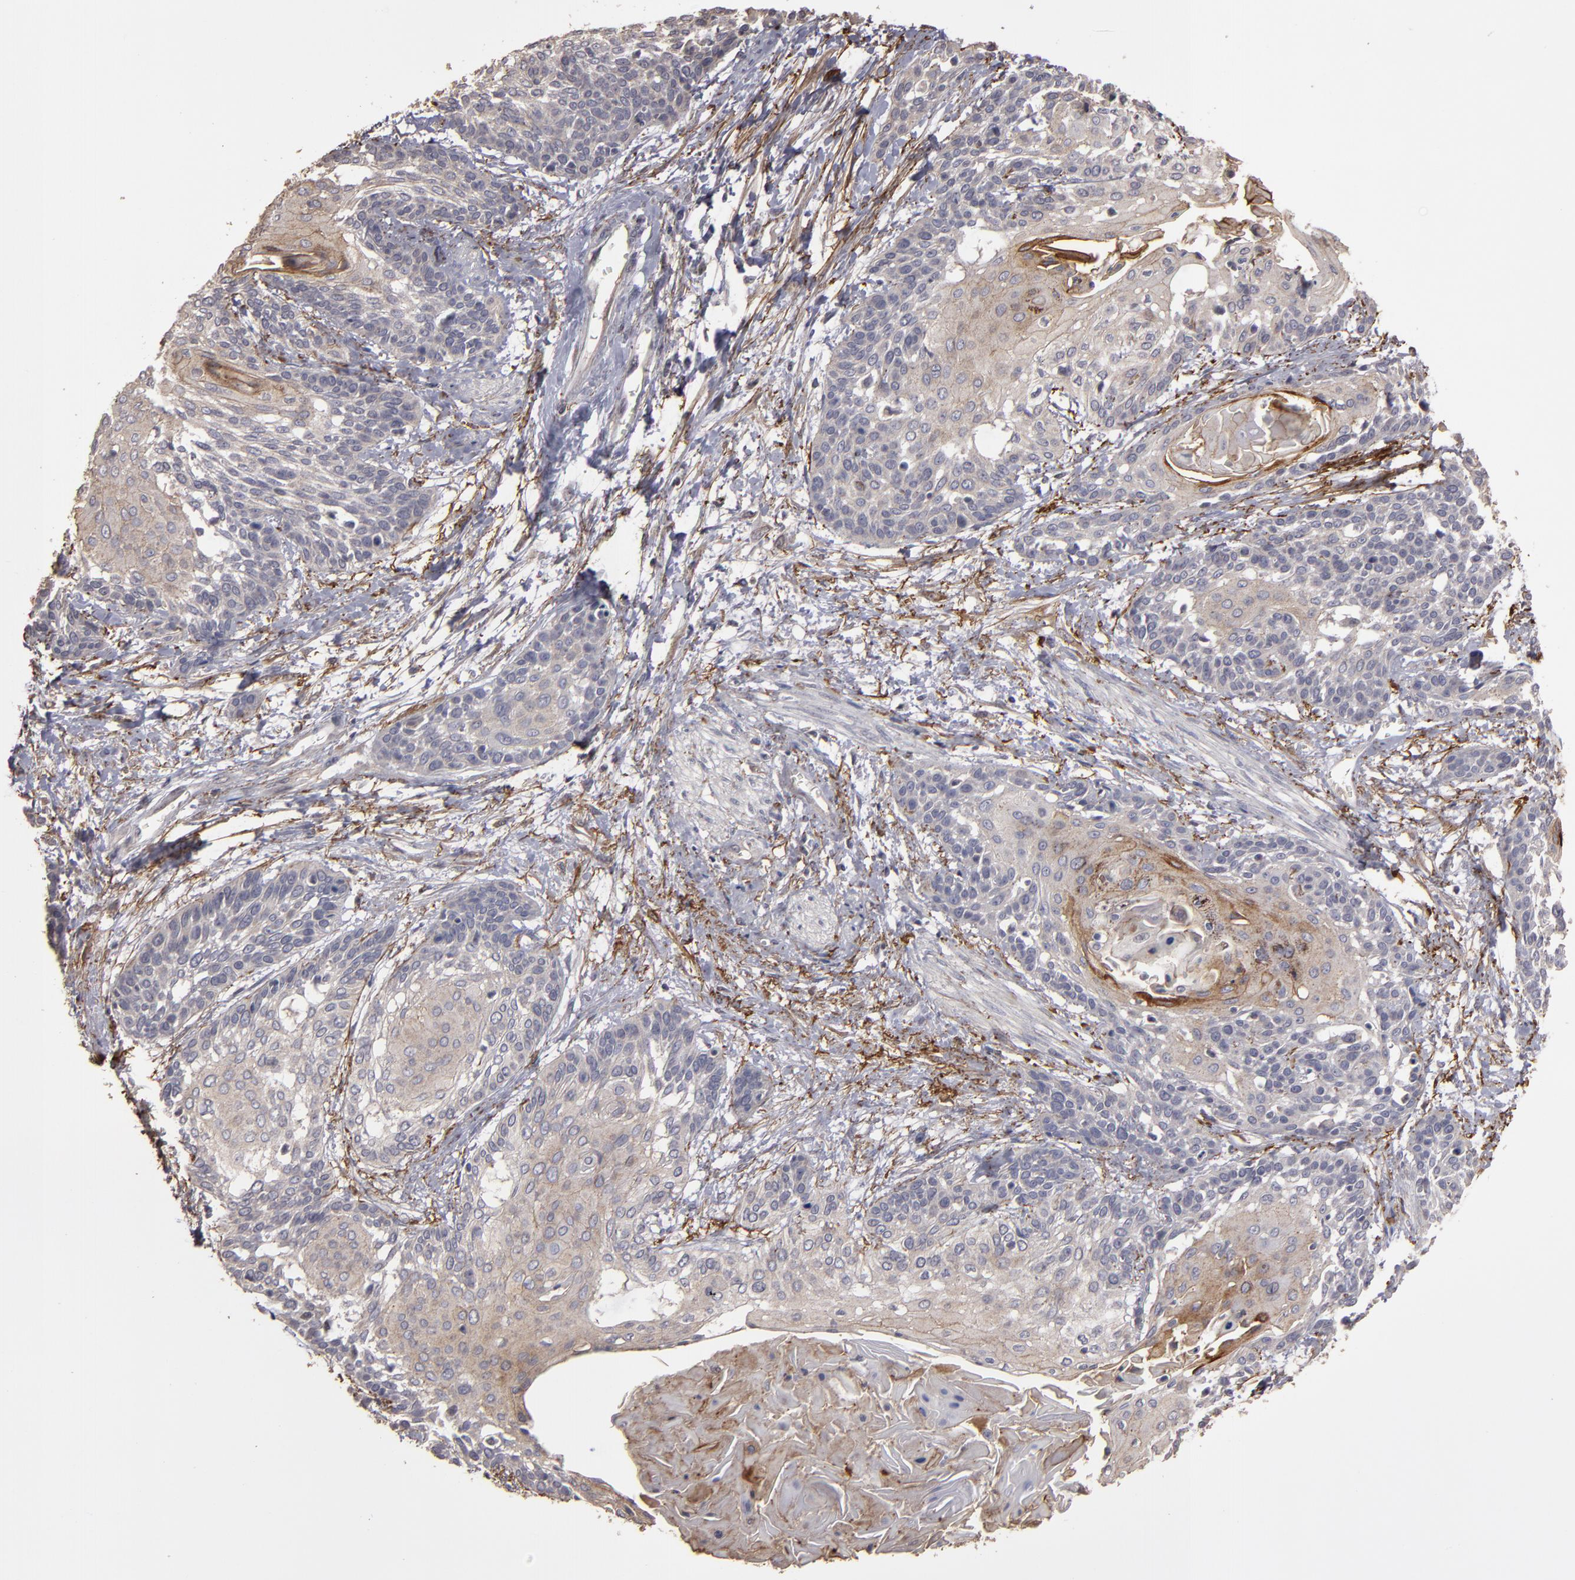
{"staining": {"intensity": "moderate", "quantity": ">75%", "location": "cytoplasmic/membranous"}, "tissue": "cervical cancer", "cell_type": "Tumor cells", "image_type": "cancer", "snomed": [{"axis": "morphology", "description": "Squamous cell carcinoma, NOS"}, {"axis": "topography", "description": "Cervix"}], "caption": "A photomicrograph of human cervical cancer (squamous cell carcinoma) stained for a protein demonstrates moderate cytoplasmic/membranous brown staining in tumor cells.", "gene": "CD55", "patient": {"sex": "female", "age": 57}}